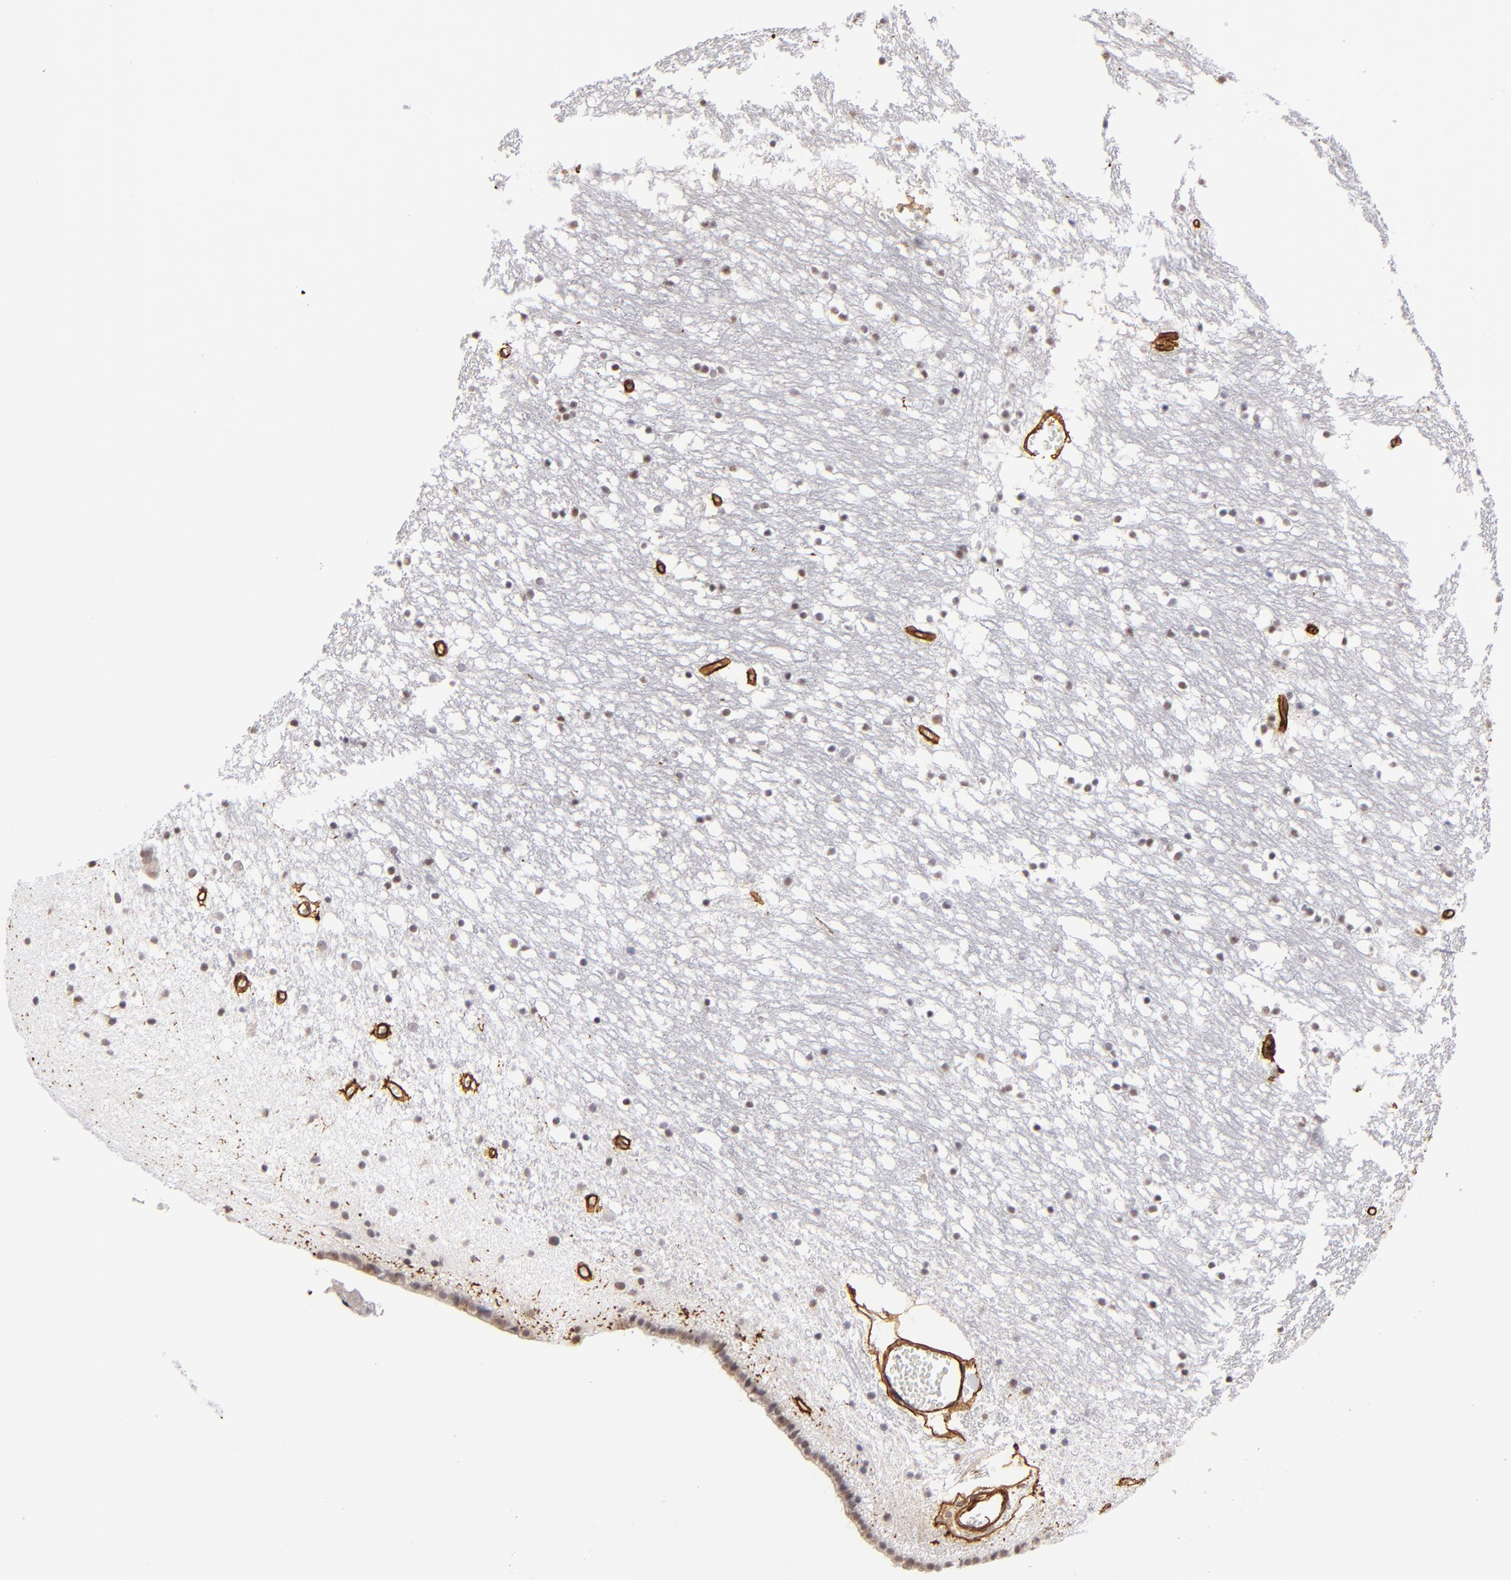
{"staining": {"intensity": "weak", "quantity": "<25%", "location": "nuclear"}, "tissue": "caudate", "cell_type": "Glial cells", "image_type": "normal", "snomed": [{"axis": "morphology", "description": "Normal tissue, NOS"}, {"axis": "topography", "description": "Lateral ventricle wall"}], "caption": "Immunohistochemical staining of benign caudate displays no significant staining in glial cells.", "gene": "LAMC1", "patient": {"sex": "male", "age": 45}}